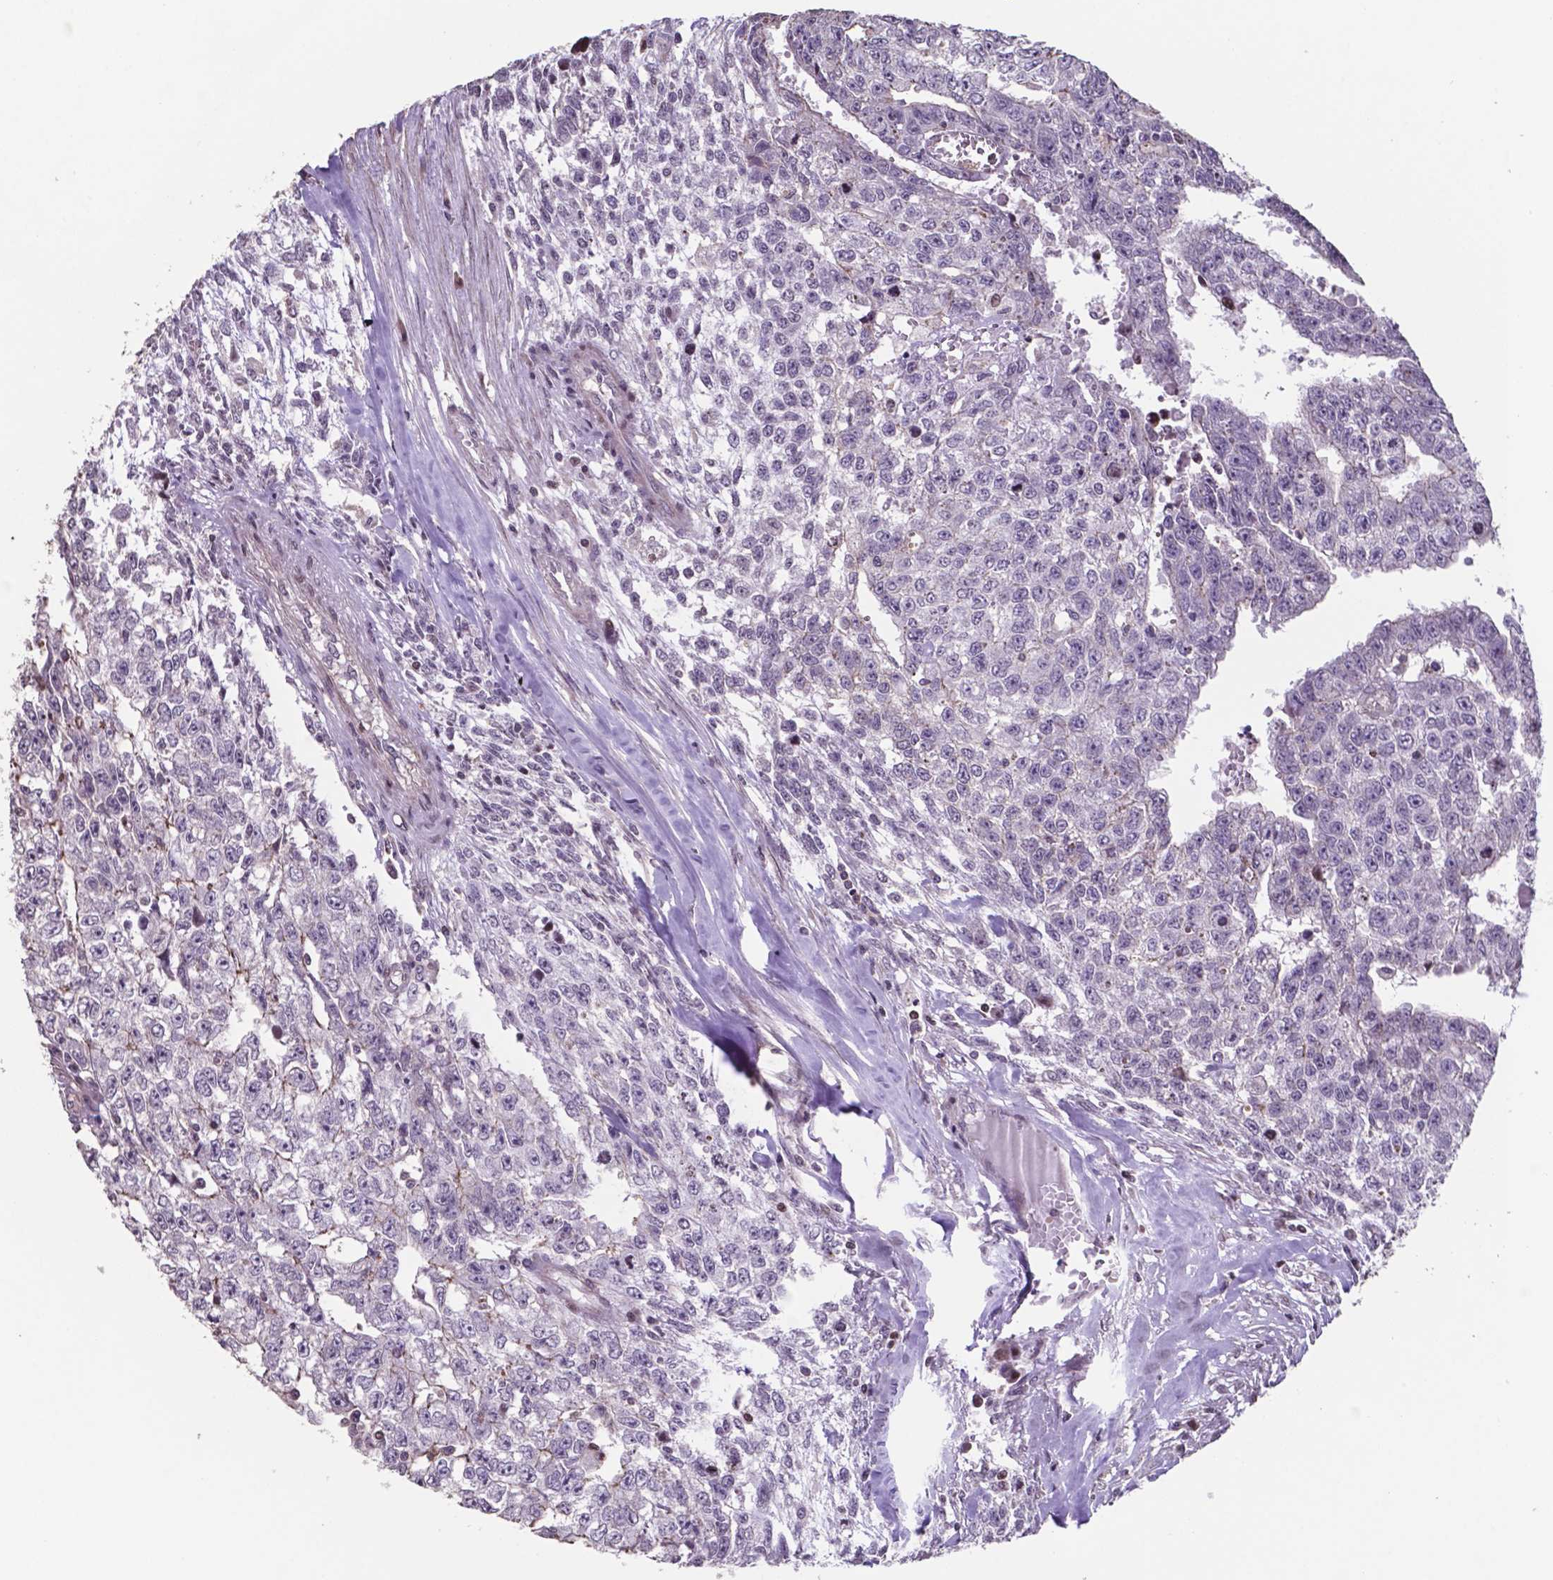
{"staining": {"intensity": "weak", "quantity": "<25%", "location": "cytoplasmic/membranous"}, "tissue": "testis cancer", "cell_type": "Tumor cells", "image_type": "cancer", "snomed": [{"axis": "morphology", "description": "Carcinoma, Embryonal, NOS"}, {"axis": "morphology", "description": "Teratoma, malignant, NOS"}, {"axis": "topography", "description": "Testis"}], "caption": "A photomicrograph of malignant teratoma (testis) stained for a protein shows no brown staining in tumor cells.", "gene": "MLC1", "patient": {"sex": "male", "age": 24}}